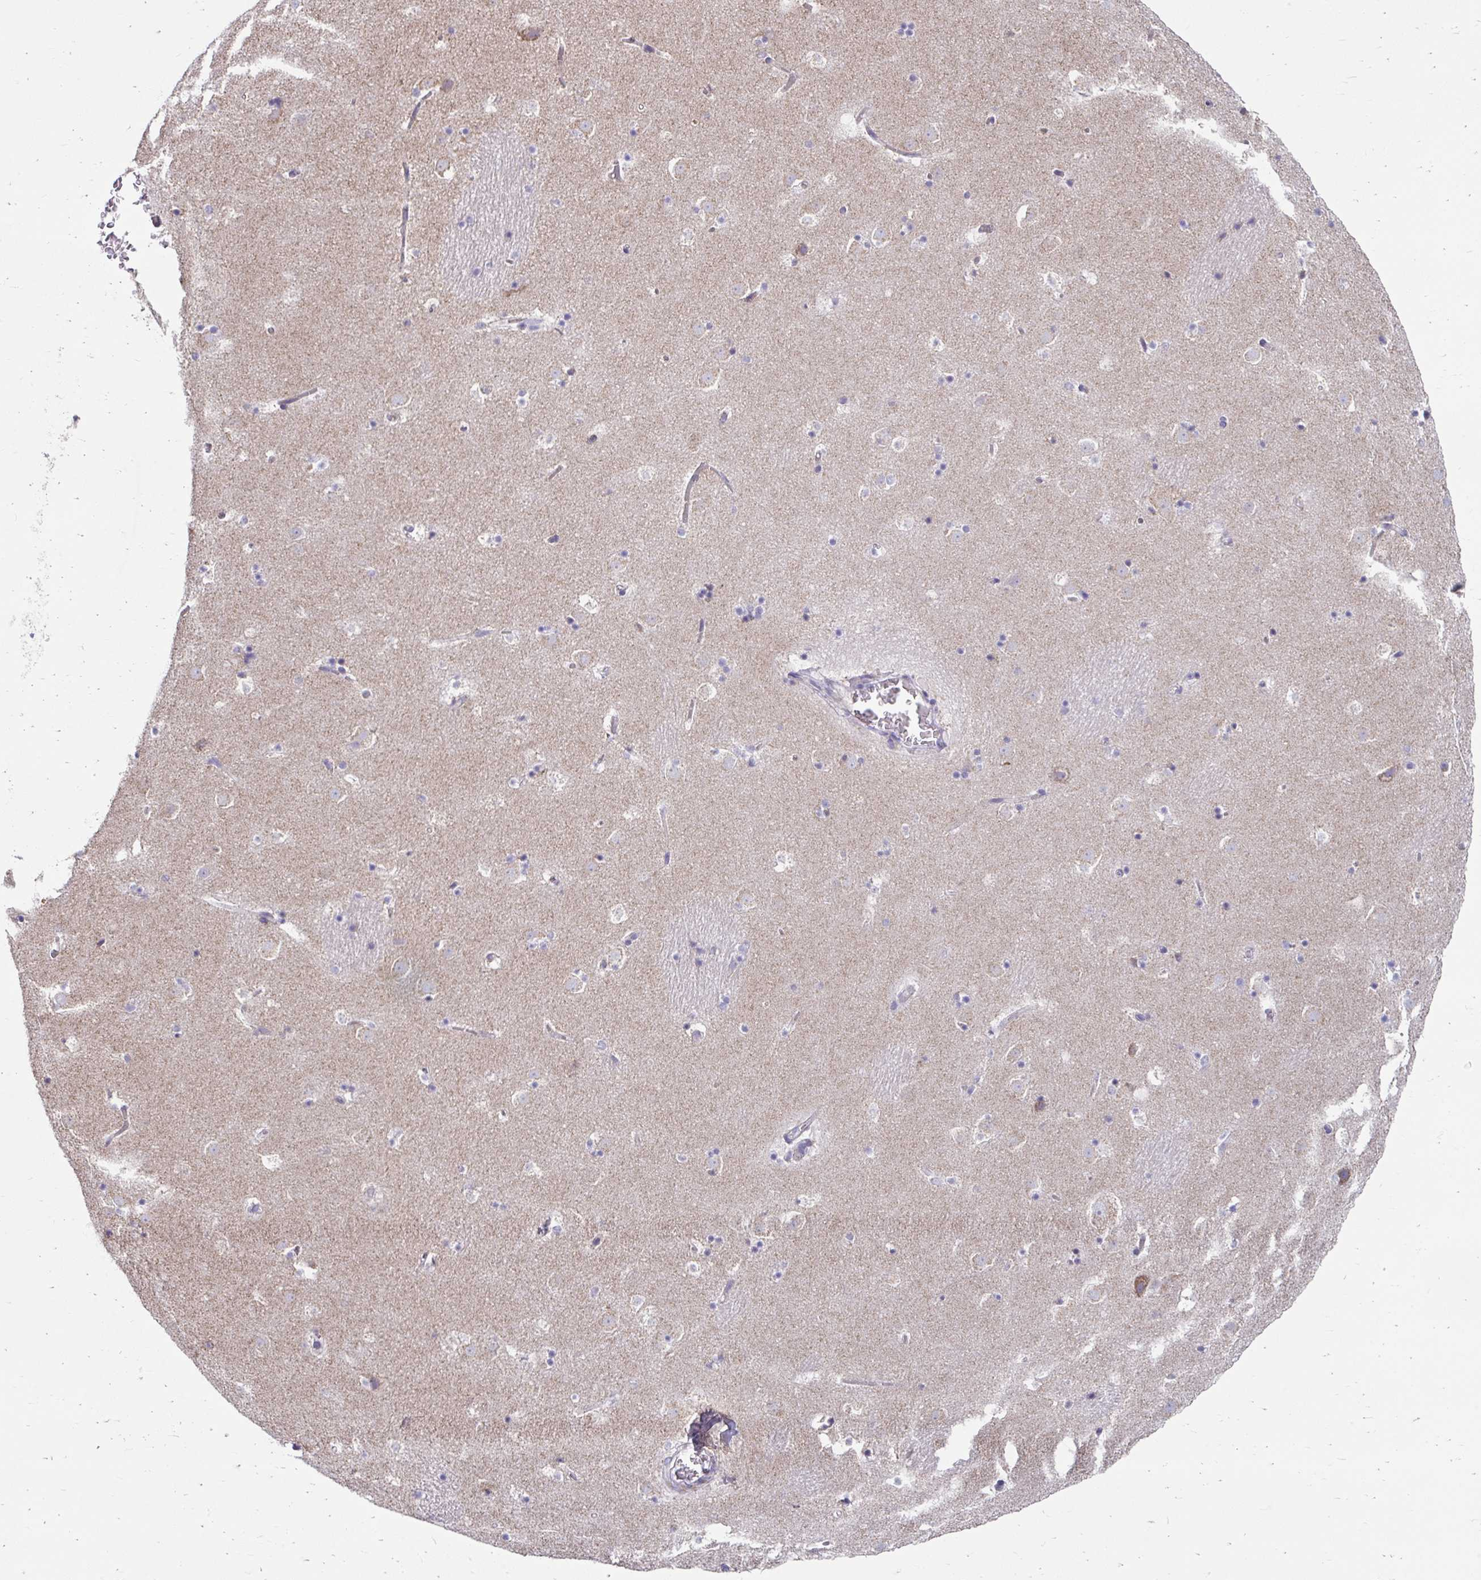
{"staining": {"intensity": "negative", "quantity": "none", "location": "none"}, "tissue": "caudate", "cell_type": "Glial cells", "image_type": "normal", "snomed": [{"axis": "morphology", "description": "Normal tissue, NOS"}, {"axis": "topography", "description": "Lateral ventricle wall"}], "caption": "Immunohistochemical staining of normal caudate shows no significant staining in glial cells.", "gene": "LINGO4", "patient": {"sex": "male", "age": 37}}